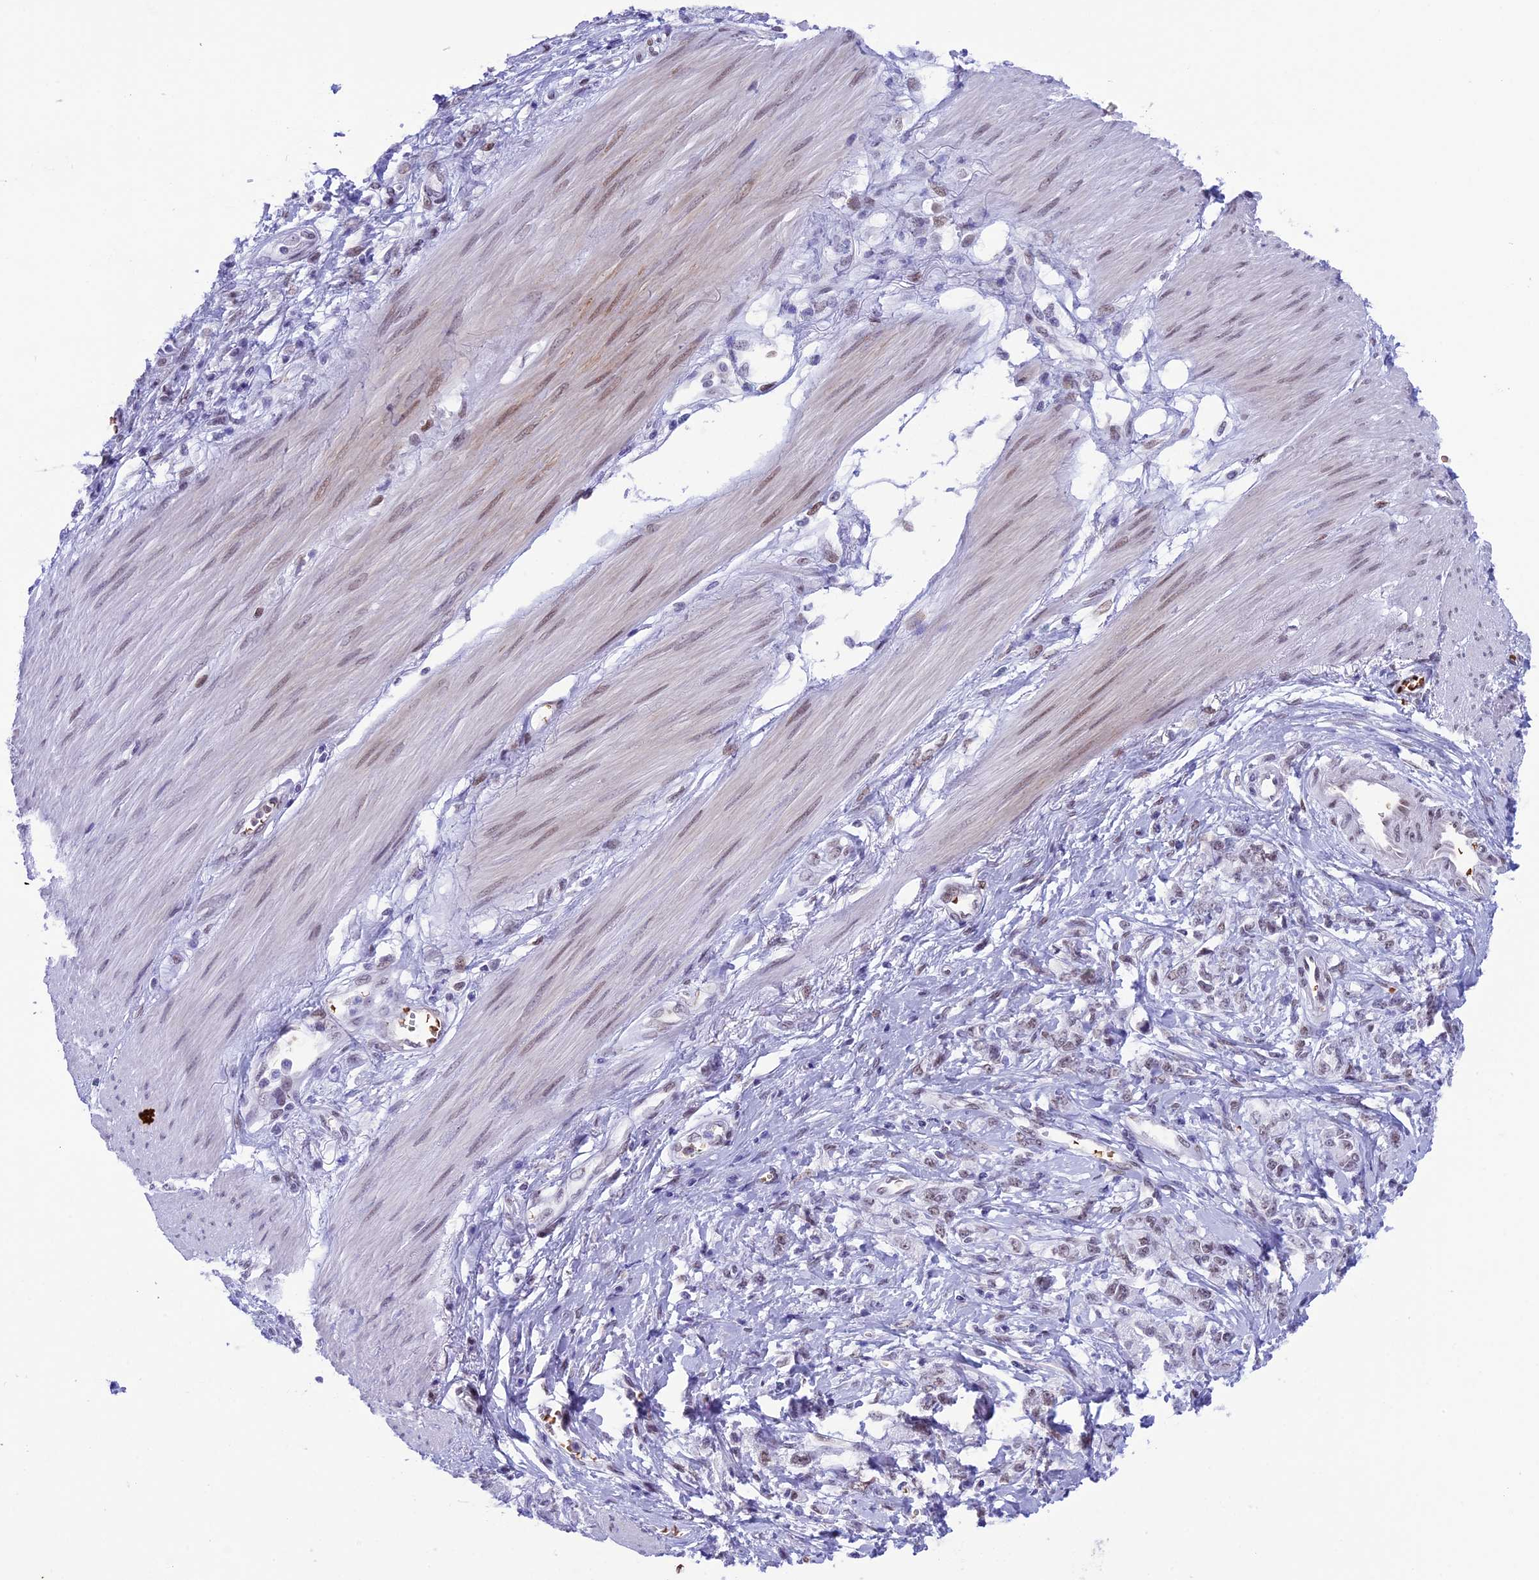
{"staining": {"intensity": "weak", "quantity": "25%-75%", "location": "nuclear"}, "tissue": "stomach cancer", "cell_type": "Tumor cells", "image_type": "cancer", "snomed": [{"axis": "morphology", "description": "Adenocarcinoma, NOS"}, {"axis": "topography", "description": "Stomach"}], "caption": "Immunohistochemical staining of human stomach adenocarcinoma demonstrates low levels of weak nuclear protein positivity in approximately 25%-75% of tumor cells. The protein is stained brown, and the nuclei are stained in blue (DAB (3,3'-diaminobenzidine) IHC with brightfield microscopy, high magnification).", "gene": "MPHOSPH8", "patient": {"sex": "female", "age": 76}}